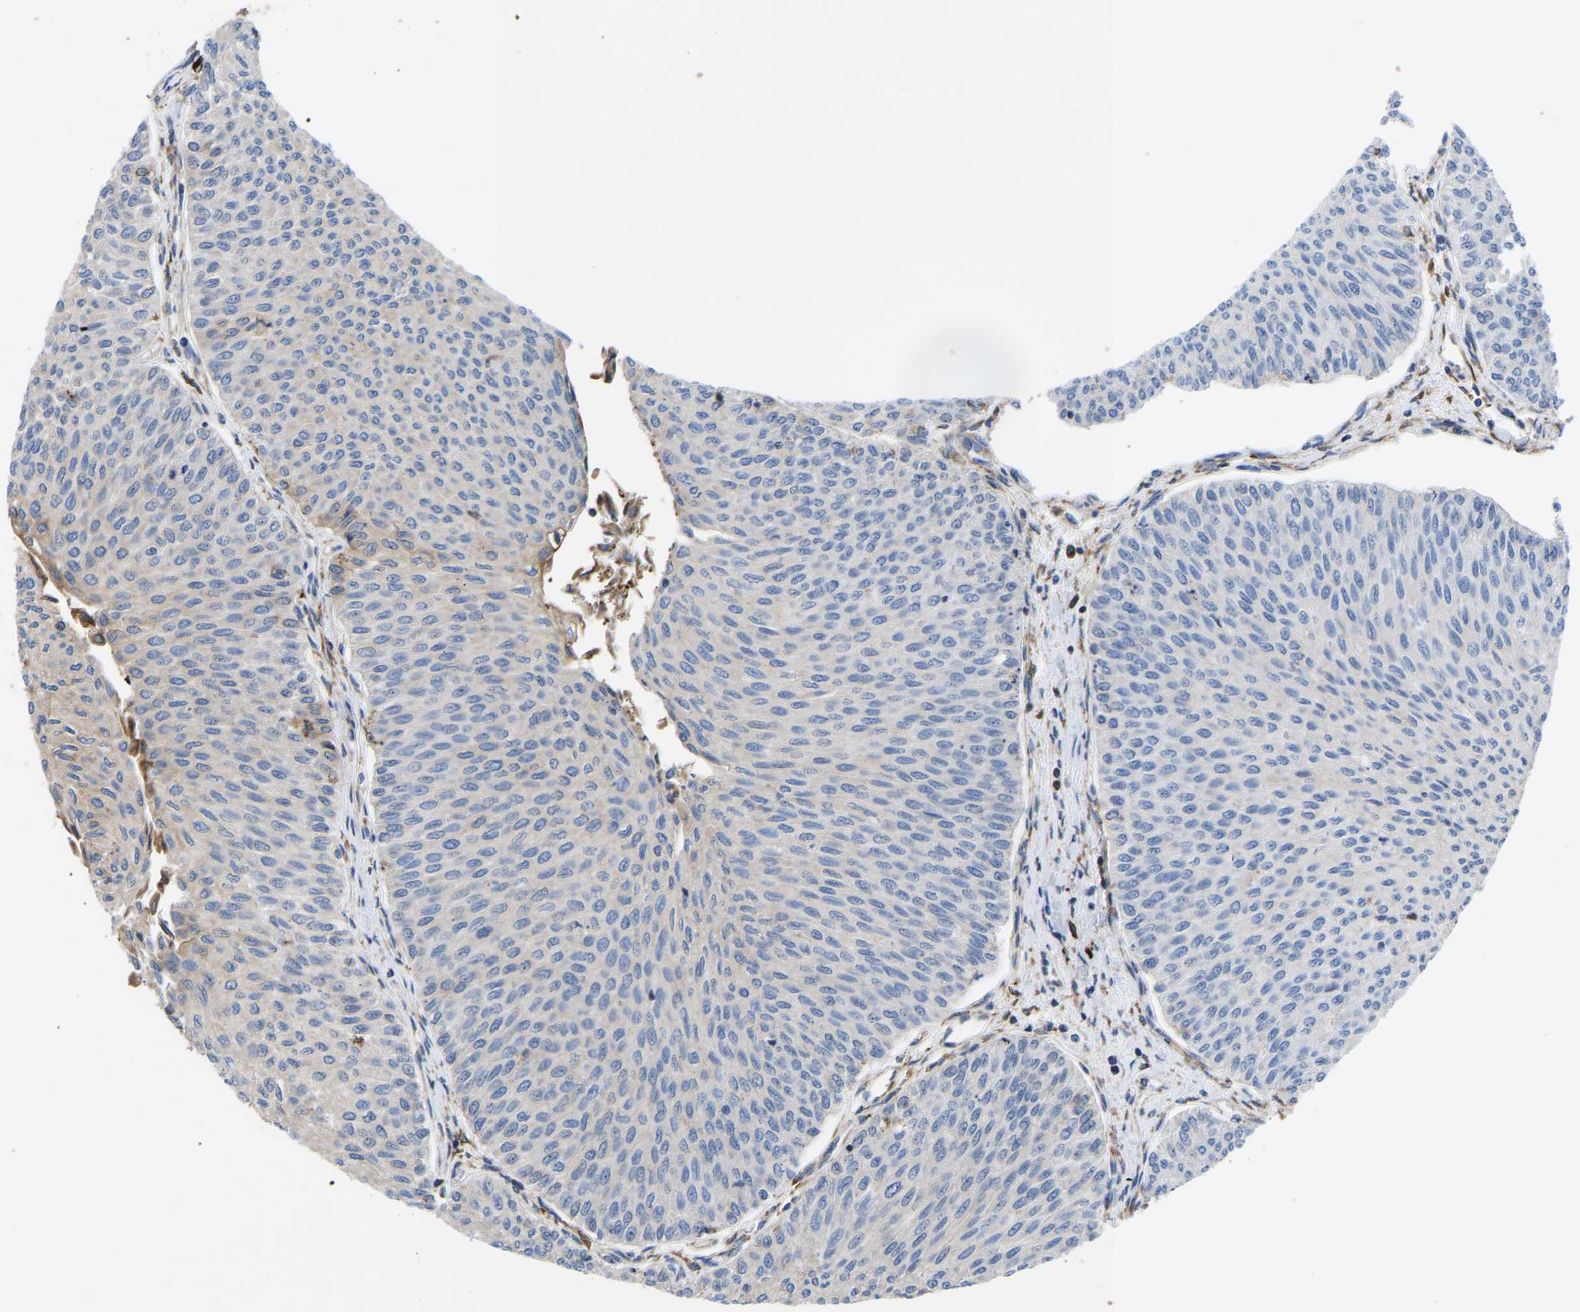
{"staining": {"intensity": "moderate", "quantity": "<25%", "location": "cytoplasmic/membranous"}, "tissue": "urothelial cancer", "cell_type": "Tumor cells", "image_type": "cancer", "snomed": [{"axis": "morphology", "description": "Urothelial carcinoma, Low grade"}, {"axis": "topography", "description": "Urinary bladder"}], "caption": "Immunohistochemistry (IHC) photomicrograph of neoplastic tissue: human urothelial cancer stained using immunohistochemistry displays low levels of moderate protein expression localized specifically in the cytoplasmic/membranous of tumor cells, appearing as a cytoplasmic/membranous brown color.", "gene": "P4HB", "patient": {"sex": "male", "age": 78}}